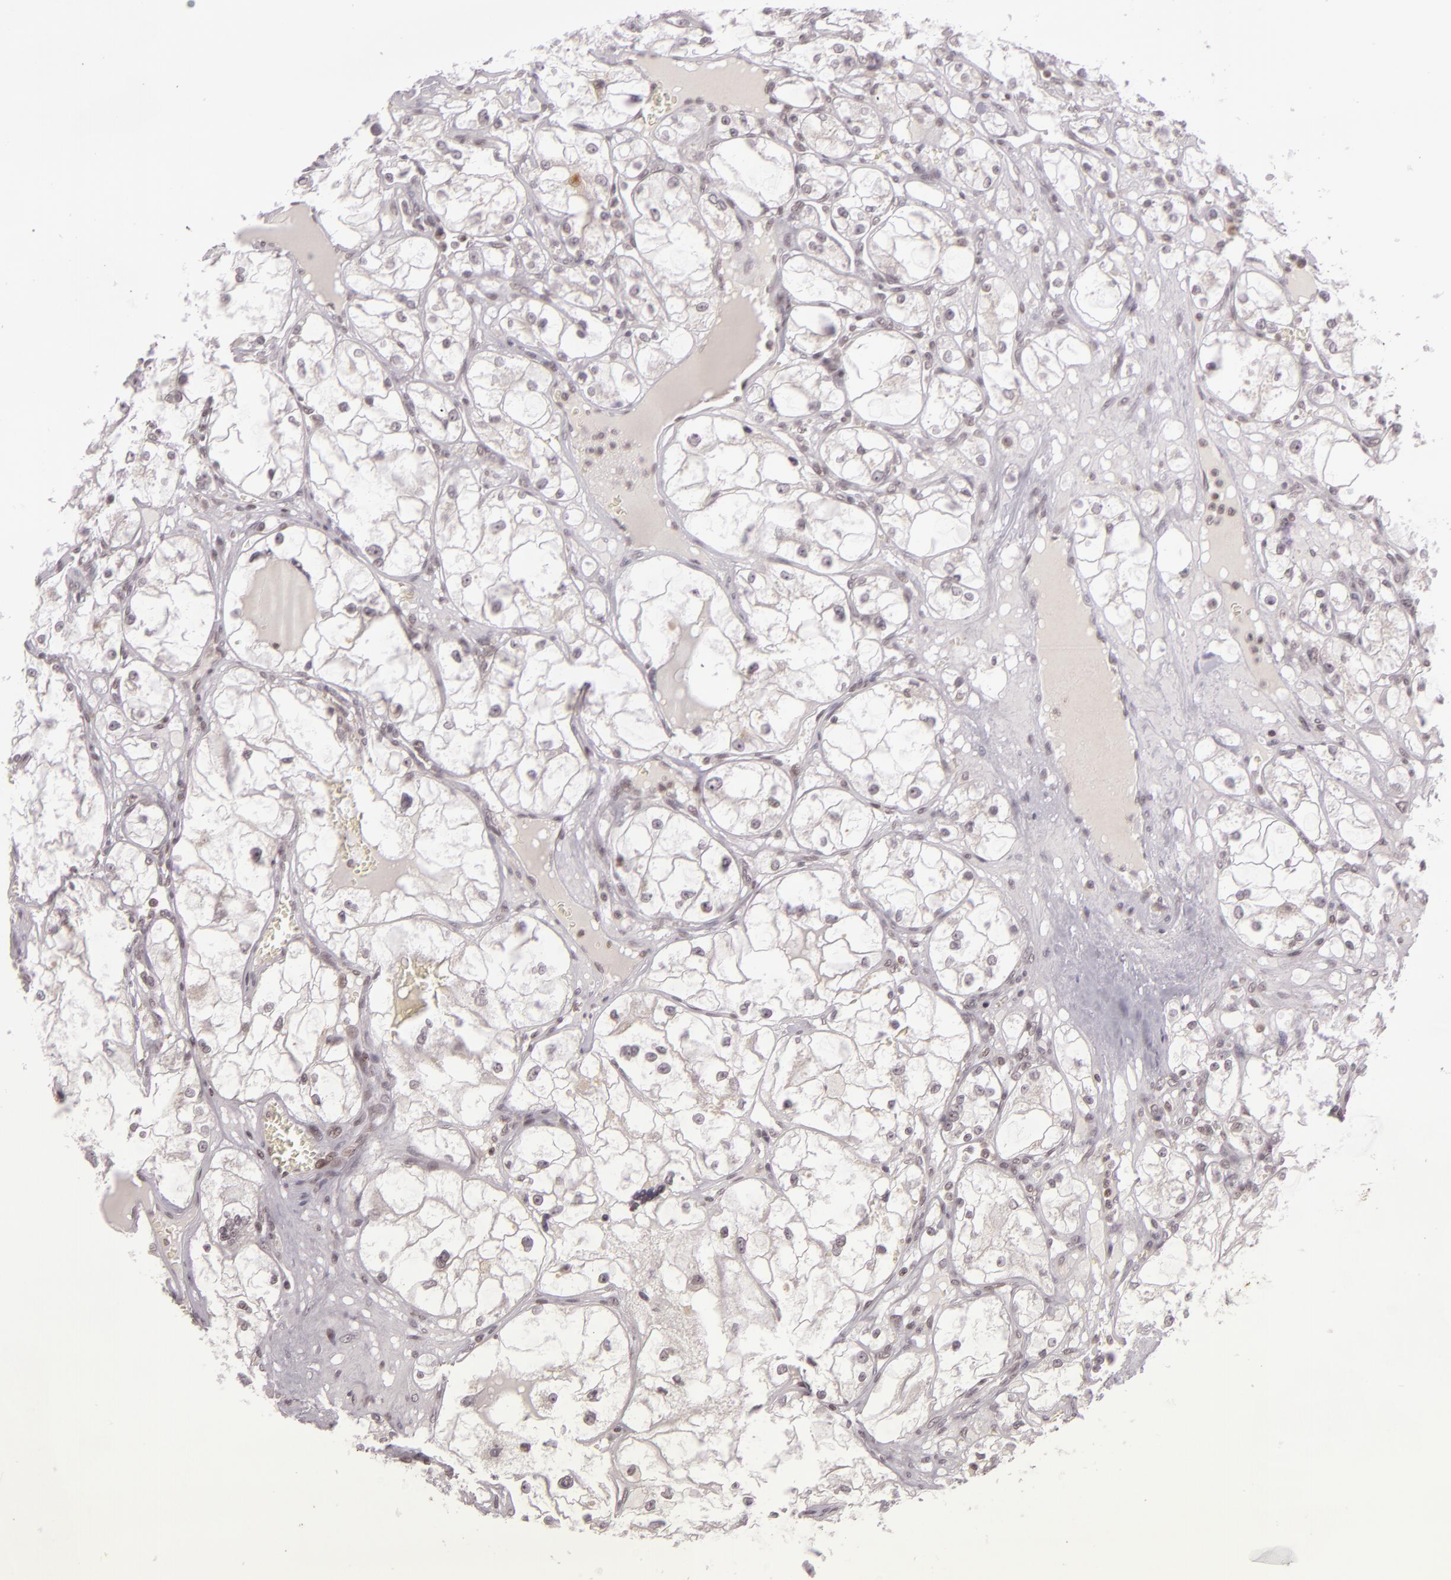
{"staining": {"intensity": "weak", "quantity": "<25%", "location": "nuclear"}, "tissue": "renal cancer", "cell_type": "Tumor cells", "image_type": "cancer", "snomed": [{"axis": "morphology", "description": "Adenocarcinoma, NOS"}, {"axis": "topography", "description": "Kidney"}], "caption": "Renal cancer was stained to show a protein in brown. There is no significant staining in tumor cells.", "gene": "ZFX", "patient": {"sex": "male", "age": 61}}